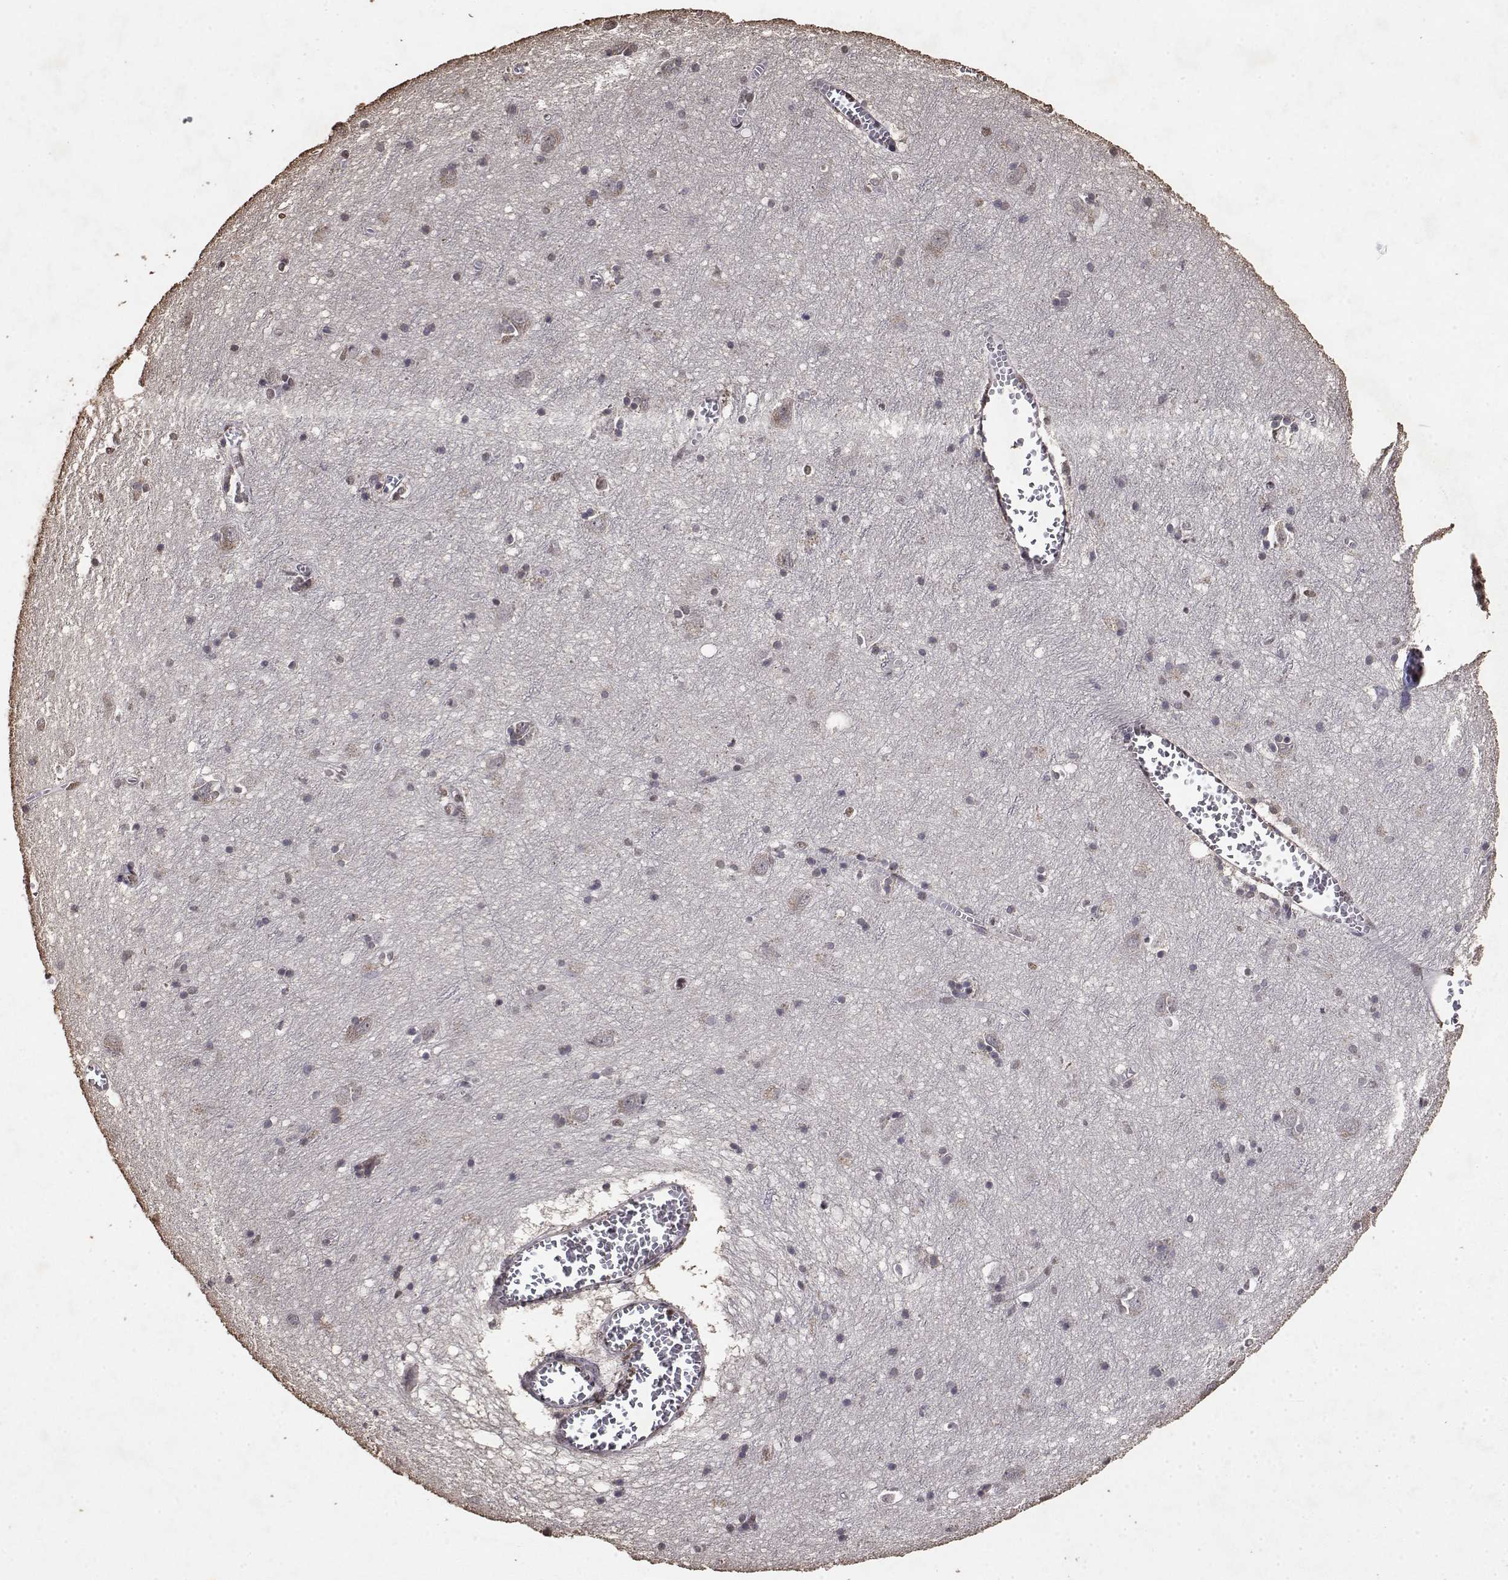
{"staining": {"intensity": "strong", "quantity": ">75%", "location": "nuclear"}, "tissue": "cerebral cortex", "cell_type": "Endothelial cells", "image_type": "normal", "snomed": [{"axis": "morphology", "description": "Normal tissue, NOS"}, {"axis": "topography", "description": "Cerebral cortex"}], "caption": "DAB immunohistochemical staining of normal human cerebral cortex displays strong nuclear protein staining in about >75% of endothelial cells.", "gene": "TOE1", "patient": {"sex": "male", "age": 70}}